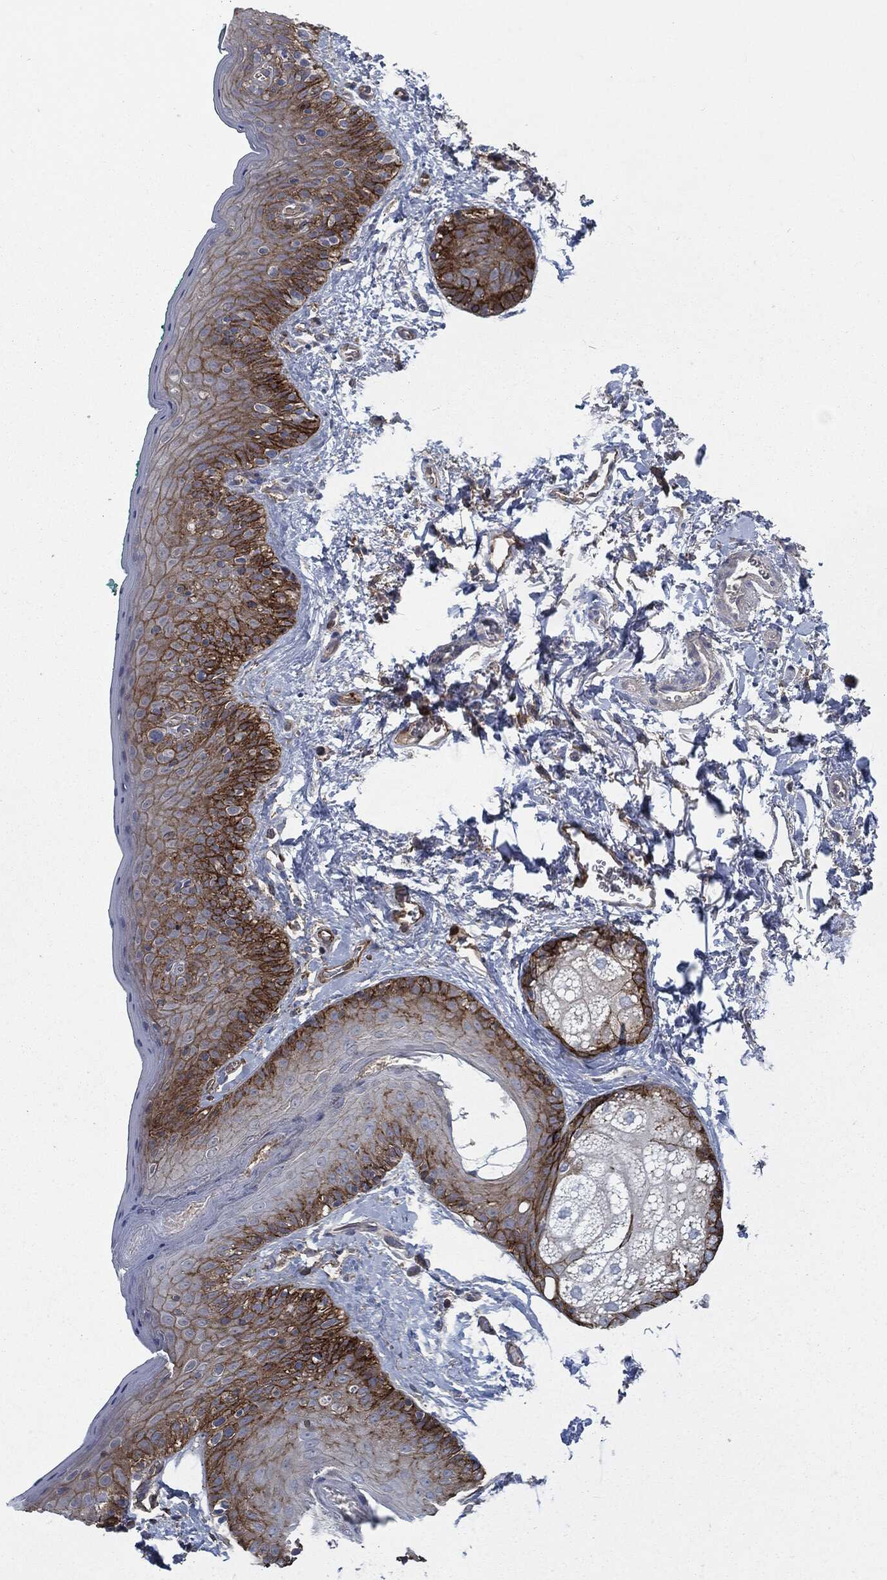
{"staining": {"intensity": "strong", "quantity": "25%-75%", "location": "cytoplasmic/membranous"}, "tissue": "vagina", "cell_type": "Squamous epithelial cells", "image_type": "normal", "snomed": [{"axis": "morphology", "description": "Normal tissue, NOS"}, {"axis": "topography", "description": "Vagina"}], "caption": "Protein staining by immunohistochemistry displays strong cytoplasmic/membranous positivity in about 25%-75% of squamous epithelial cells in normal vagina.", "gene": "SVIL", "patient": {"sex": "female", "age": 66}}